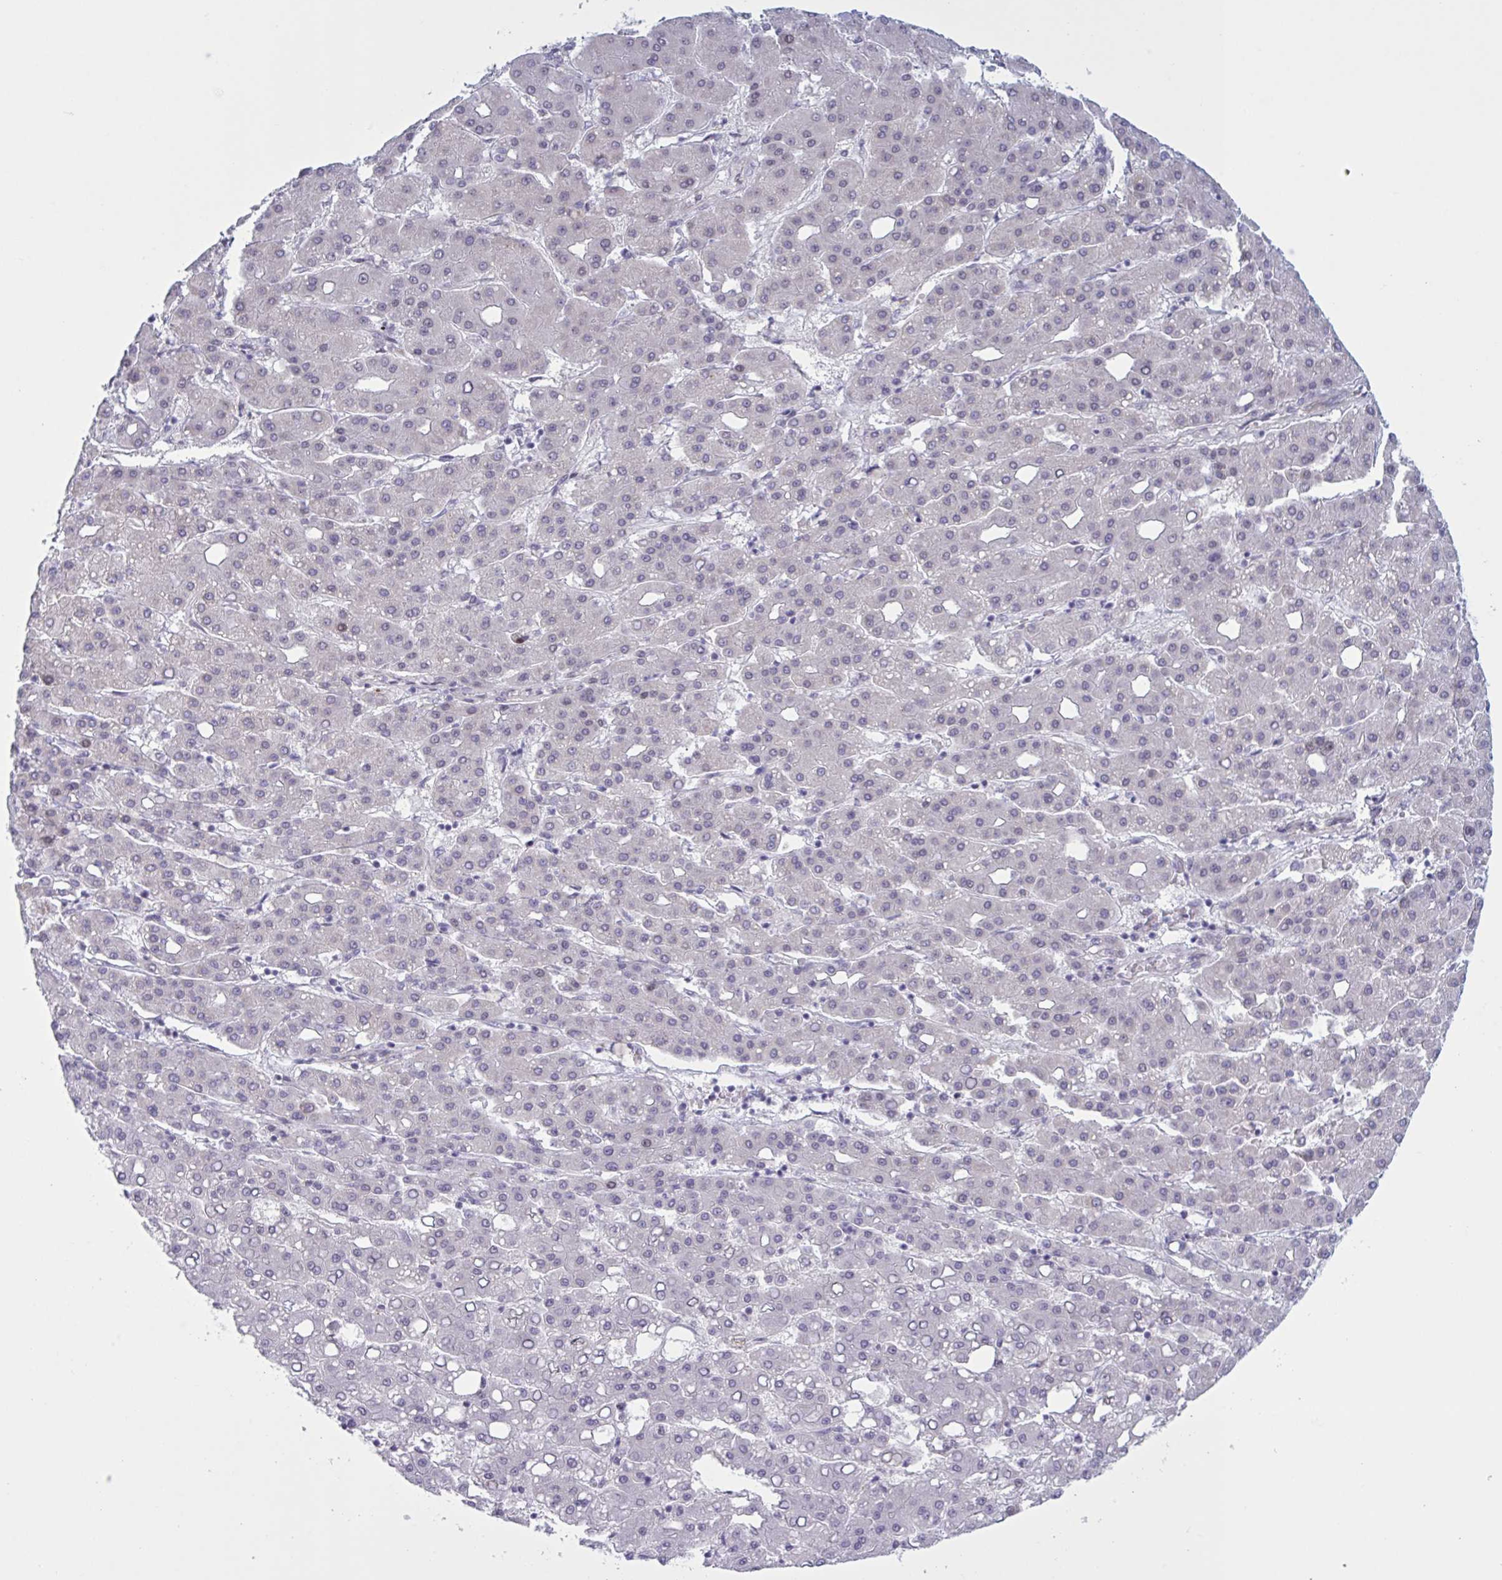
{"staining": {"intensity": "negative", "quantity": "none", "location": "none"}, "tissue": "liver cancer", "cell_type": "Tumor cells", "image_type": "cancer", "snomed": [{"axis": "morphology", "description": "Carcinoma, Hepatocellular, NOS"}, {"axis": "topography", "description": "Liver"}], "caption": "An IHC image of liver cancer is shown. There is no staining in tumor cells of liver cancer.", "gene": "PRMT6", "patient": {"sex": "male", "age": 65}}